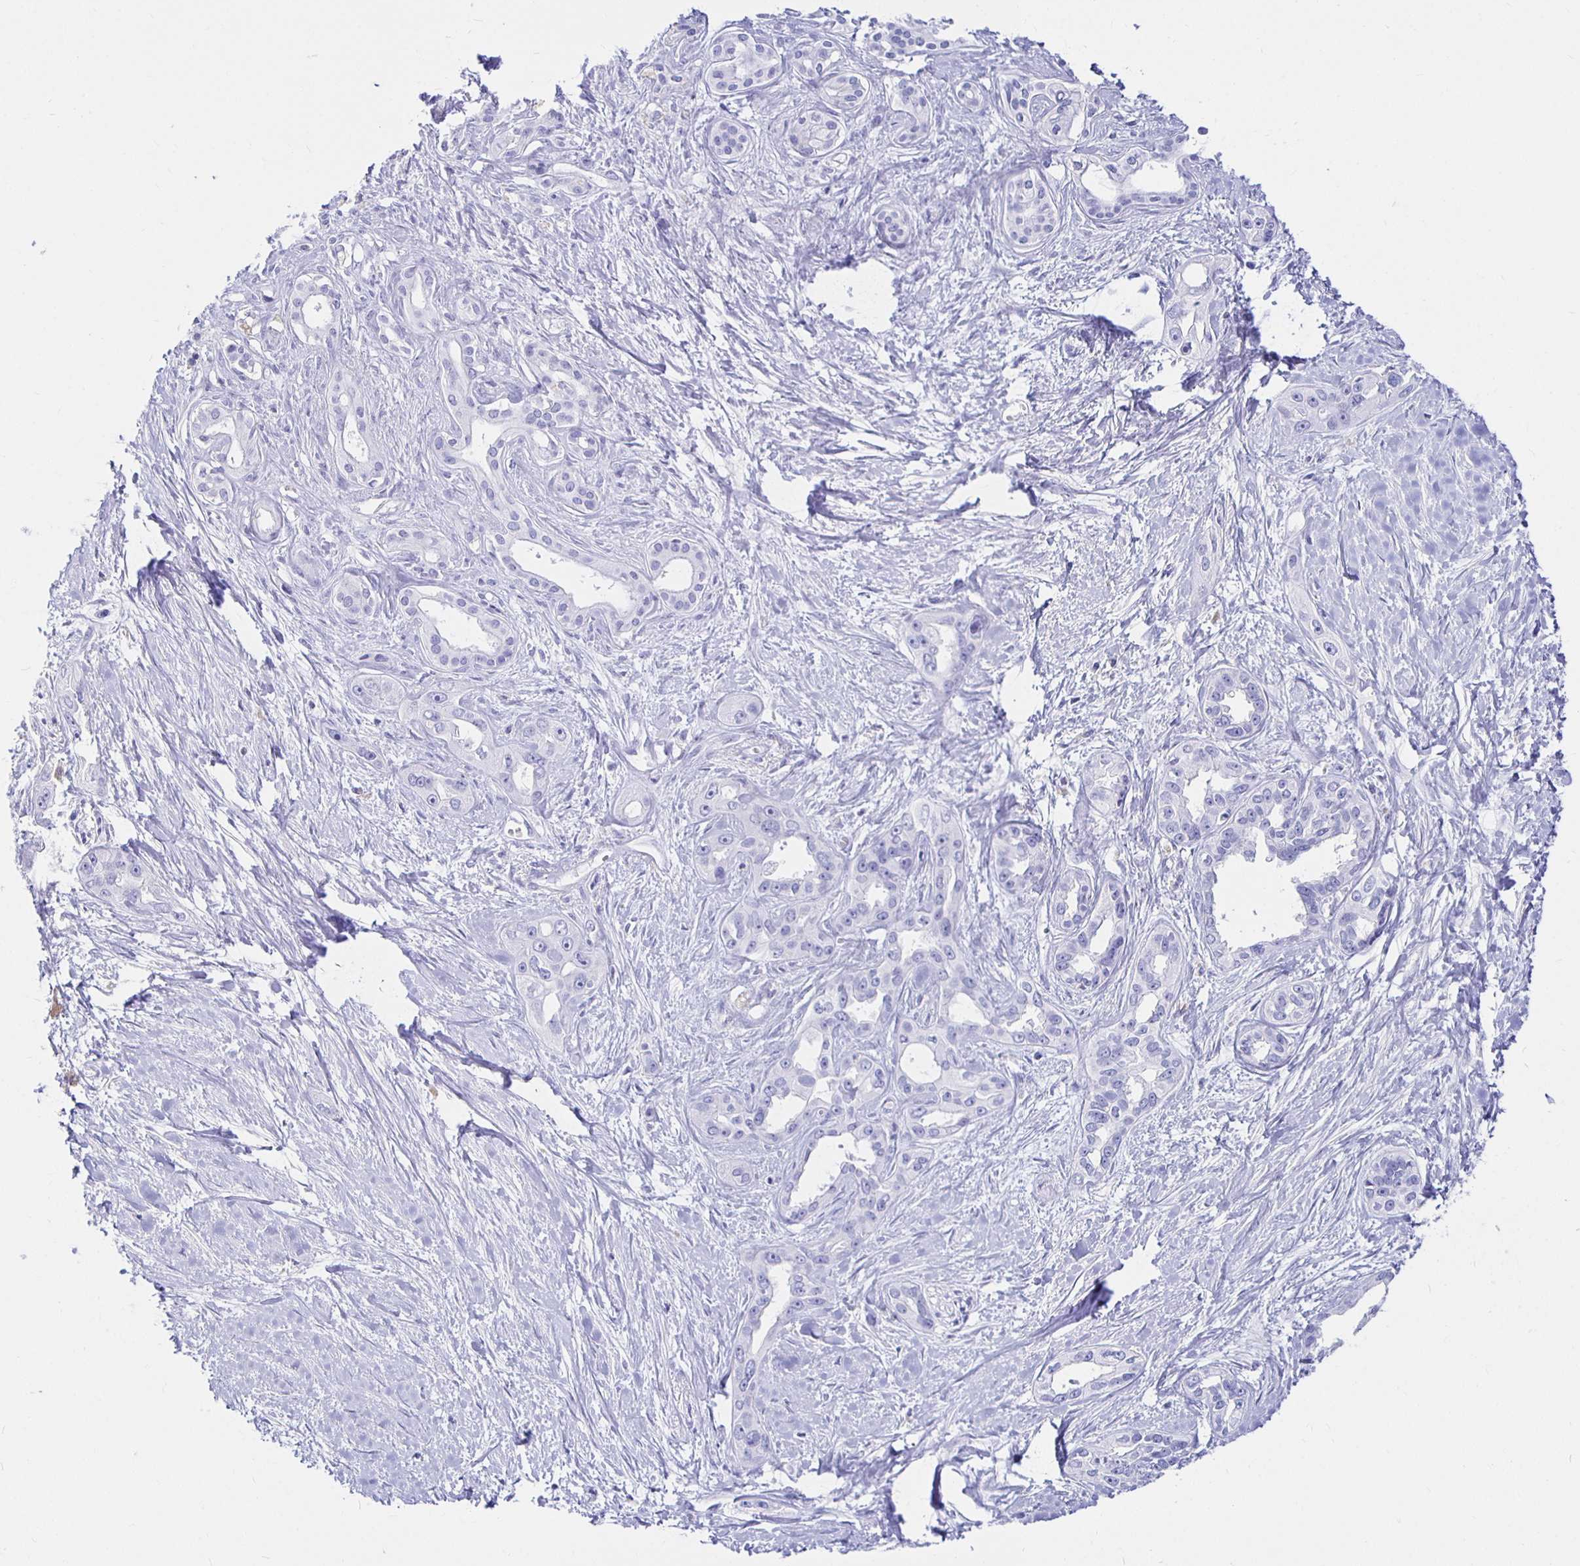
{"staining": {"intensity": "negative", "quantity": "none", "location": "none"}, "tissue": "pancreatic cancer", "cell_type": "Tumor cells", "image_type": "cancer", "snomed": [{"axis": "morphology", "description": "Adenocarcinoma, NOS"}, {"axis": "topography", "description": "Pancreas"}], "caption": "Tumor cells show no significant protein staining in pancreatic adenocarcinoma. (DAB (3,3'-diaminobenzidine) IHC, high magnification).", "gene": "UMOD", "patient": {"sex": "female", "age": 50}}